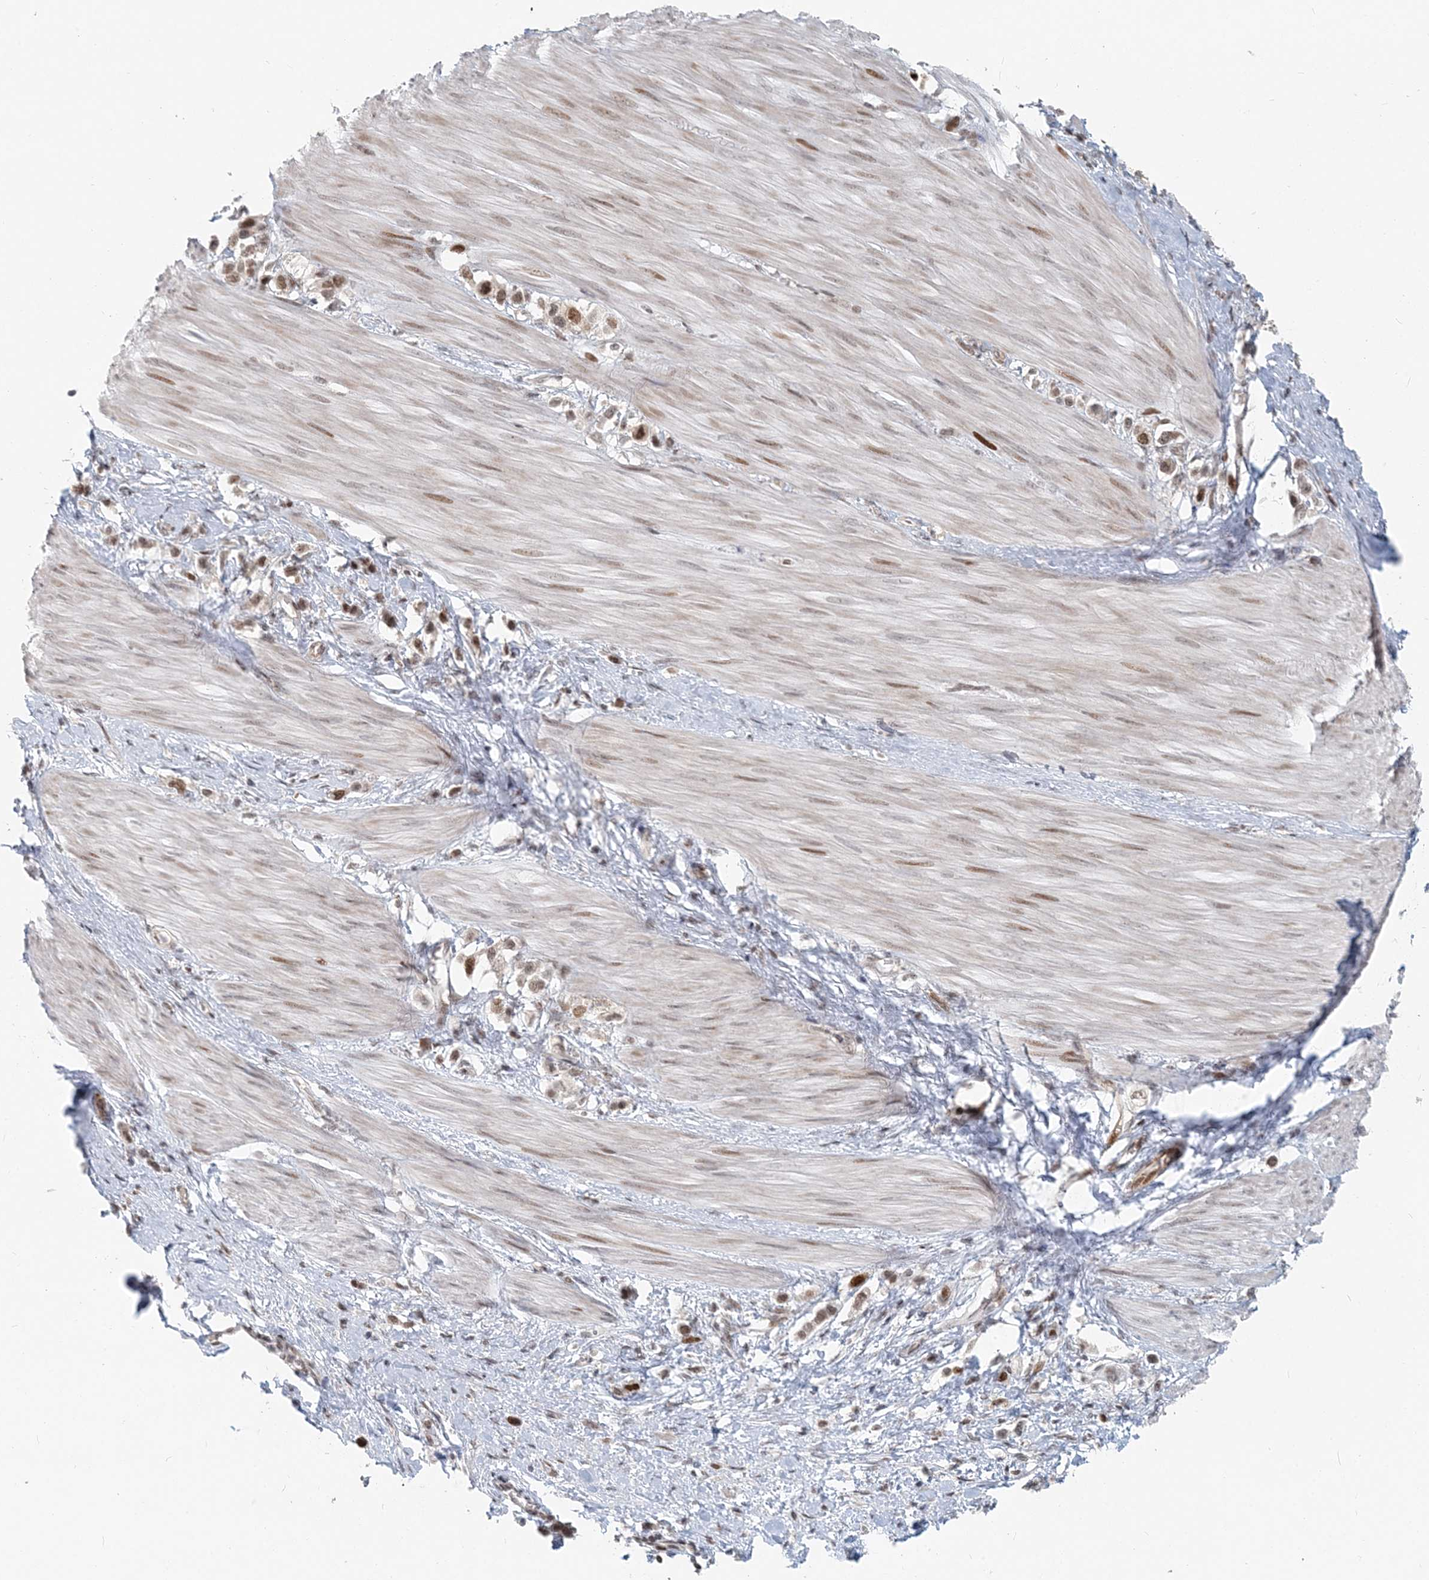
{"staining": {"intensity": "moderate", "quantity": ">75%", "location": "nuclear"}, "tissue": "stomach cancer", "cell_type": "Tumor cells", "image_type": "cancer", "snomed": [{"axis": "morphology", "description": "Adenocarcinoma, NOS"}, {"axis": "topography", "description": "Stomach"}], "caption": "Tumor cells display medium levels of moderate nuclear expression in about >75% of cells in stomach cancer (adenocarcinoma).", "gene": "BAZ1B", "patient": {"sex": "female", "age": 65}}